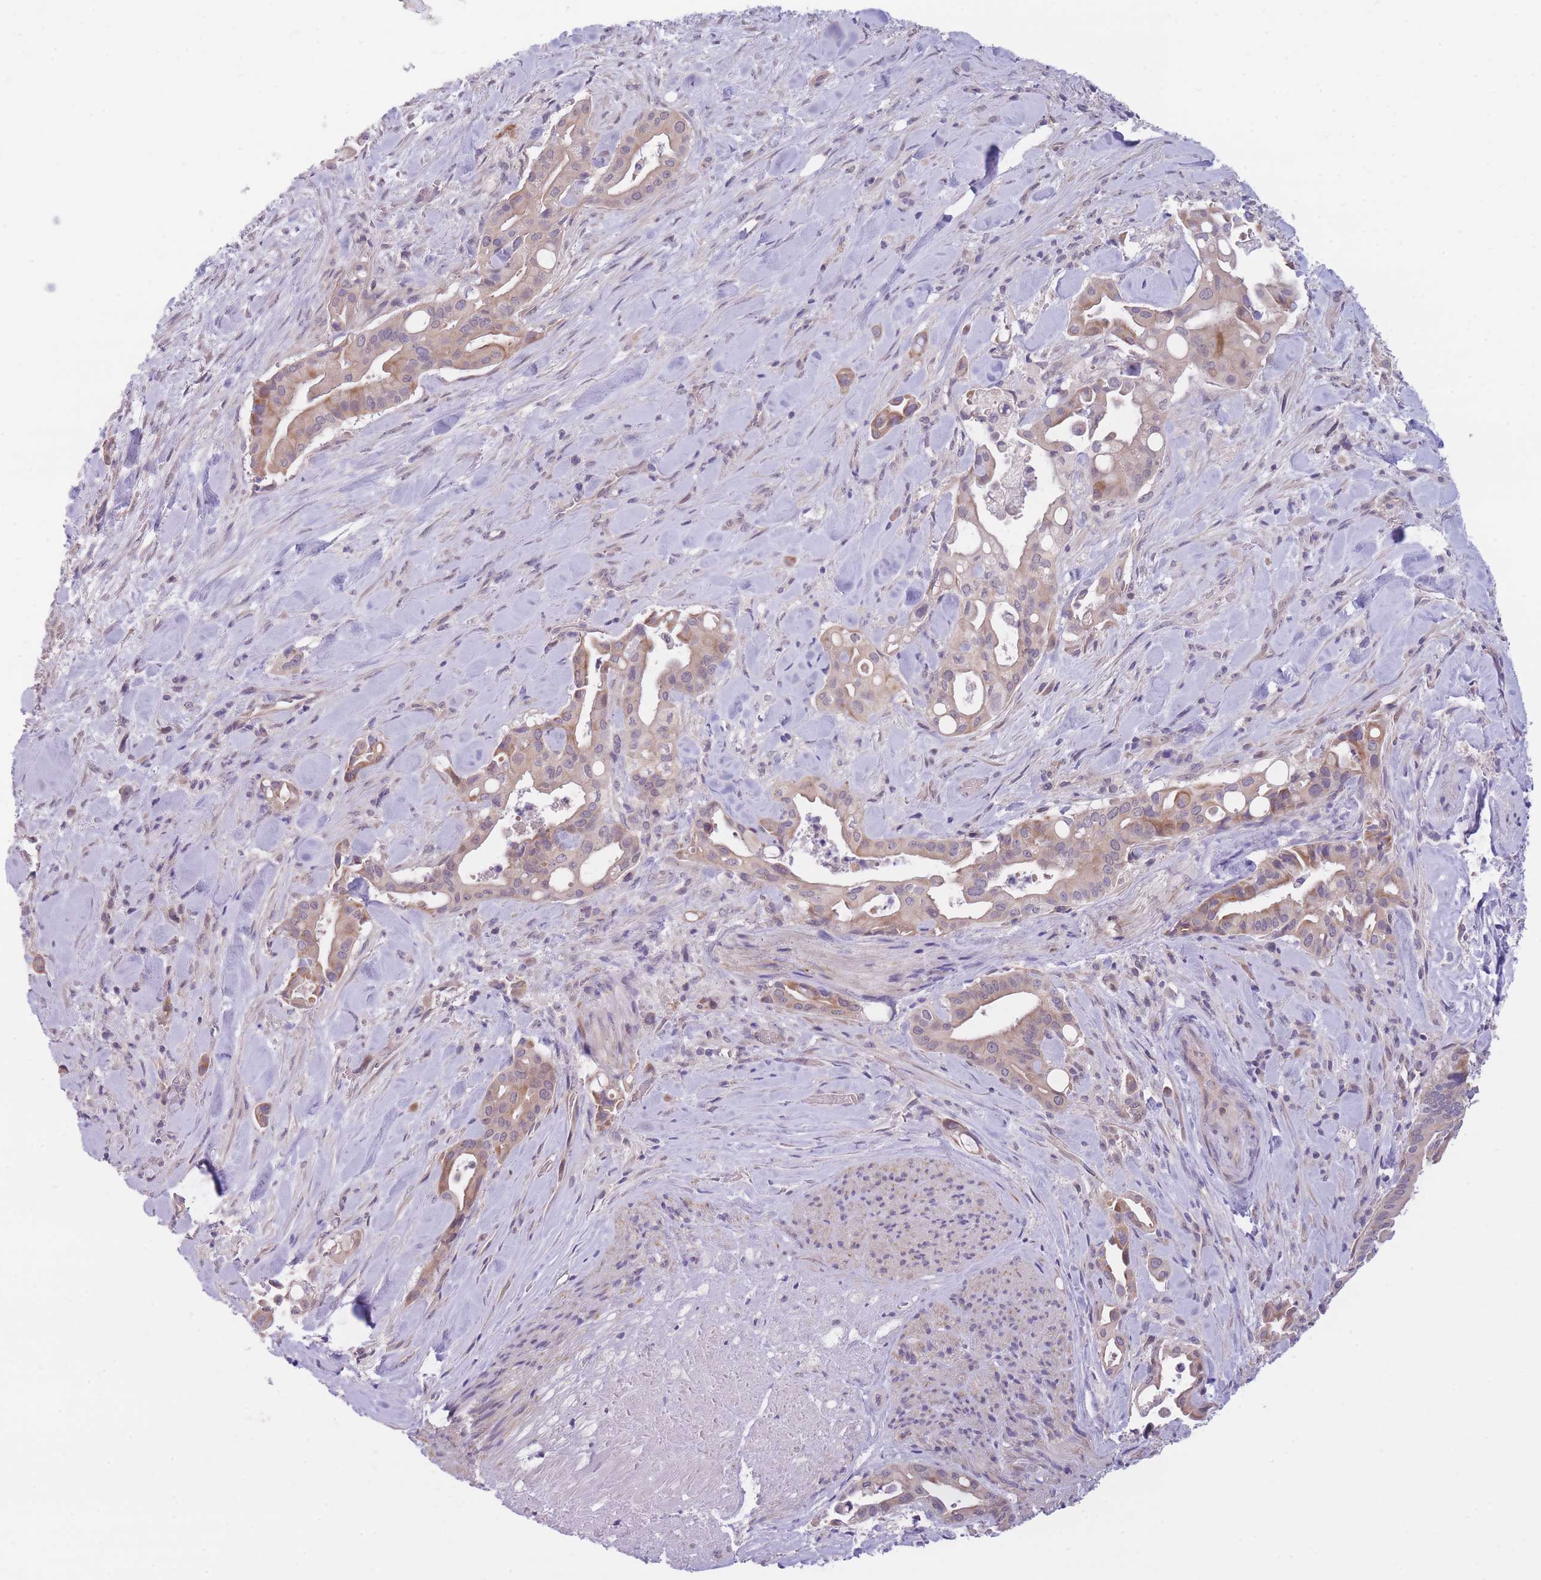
{"staining": {"intensity": "weak", "quantity": "25%-75%", "location": "cytoplasmic/membranous"}, "tissue": "liver cancer", "cell_type": "Tumor cells", "image_type": "cancer", "snomed": [{"axis": "morphology", "description": "Cholangiocarcinoma"}, {"axis": "topography", "description": "Liver"}], "caption": "About 25%-75% of tumor cells in liver cholangiocarcinoma exhibit weak cytoplasmic/membranous protein expression as visualized by brown immunohistochemical staining.", "gene": "CDC25B", "patient": {"sex": "female", "age": 68}}